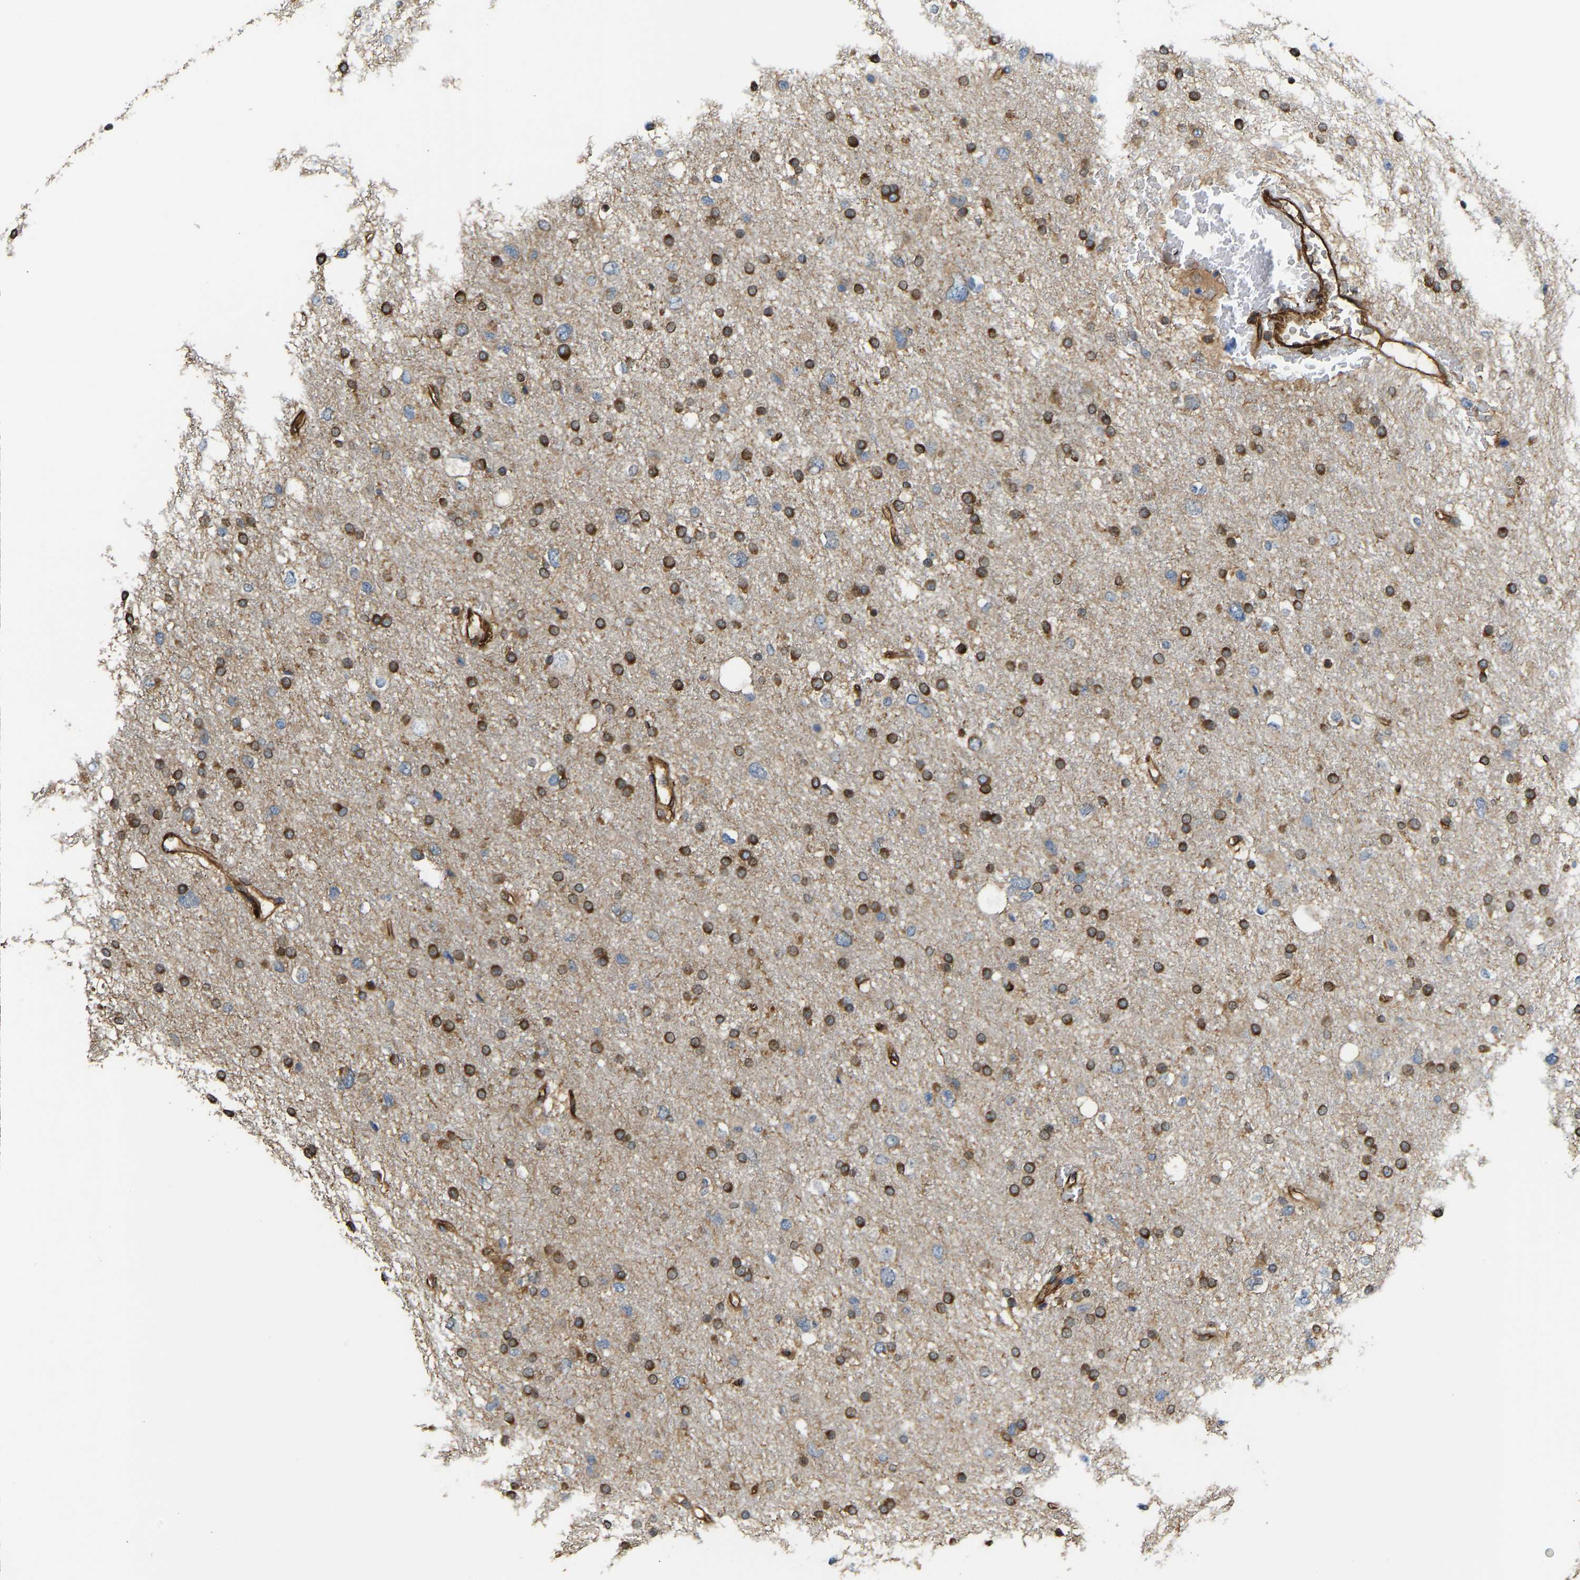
{"staining": {"intensity": "strong", "quantity": ">75%", "location": "cytoplasmic/membranous"}, "tissue": "glioma", "cell_type": "Tumor cells", "image_type": "cancer", "snomed": [{"axis": "morphology", "description": "Glioma, malignant, Low grade"}, {"axis": "topography", "description": "Brain"}], "caption": "Immunohistochemistry staining of malignant glioma (low-grade), which demonstrates high levels of strong cytoplasmic/membranous staining in about >75% of tumor cells indicating strong cytoplasmic/membranous protein positivity. The staining was performed using DAB (3,3'-diaminobenzidine) (brown) for protein detection and nuclei were counterstained in hematoxylin (blue).", "gene": "BEX3", "patient": {"sex": "female", "age": 37}}